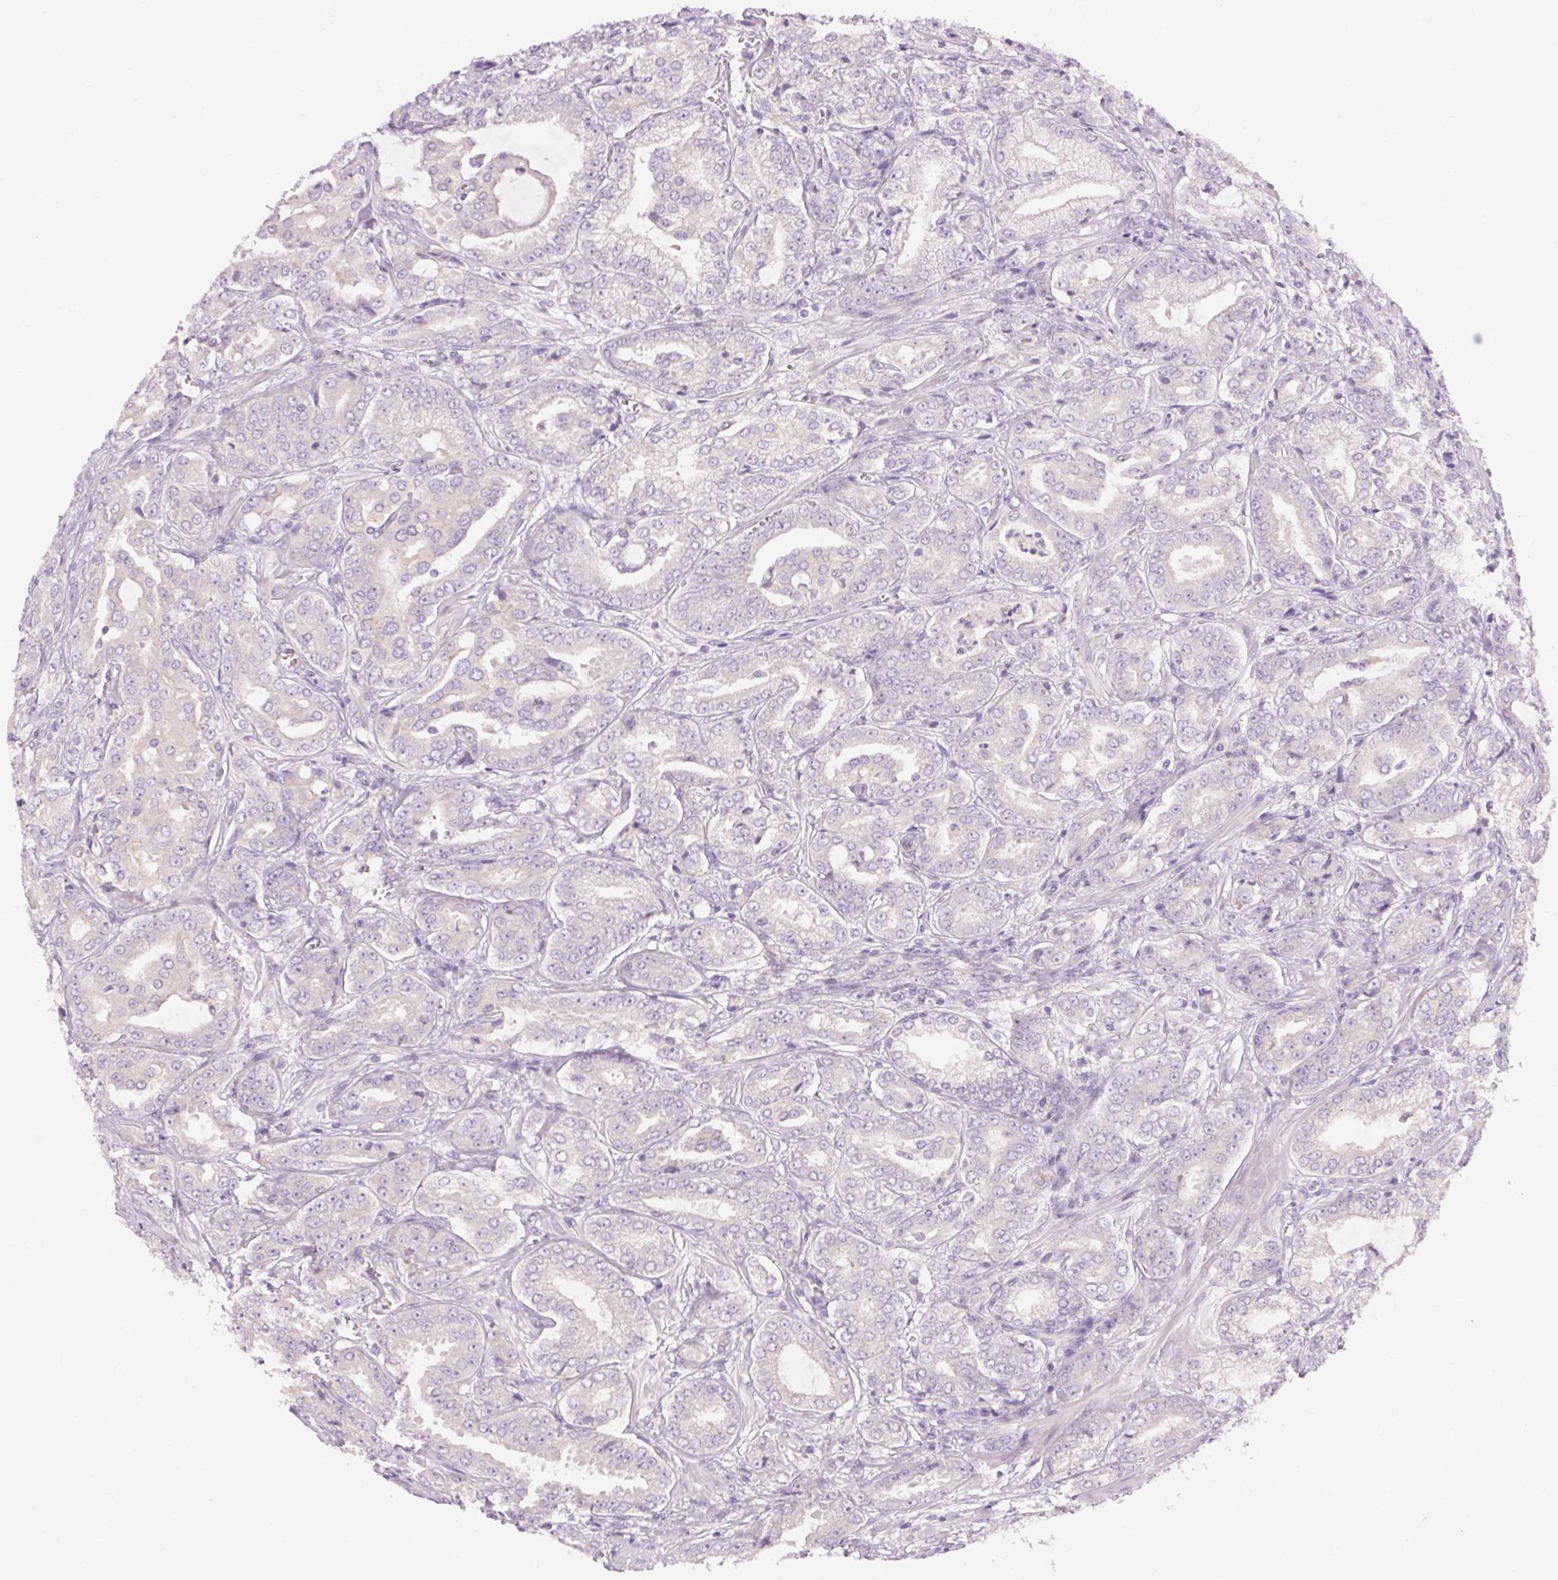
{"staining": {"intensity": "negative", "quantity": "none", "location": "none"}, "tissue": "prostate cancer", "cell_type": "Tumor cells", "image_type": "cancer", "snomed": [{"axis": "morphology", "description": "Adenocarcinoma, High grade"}, {"axis": "topography", "description": "Prostate"}], "caption": "The histopathology image reveals no staining of tumor cells in prostate cancer (high-grade adenocarcinoma).", "gene": "TM6SF1", "patient": {"sex": "male", "age": 64}}